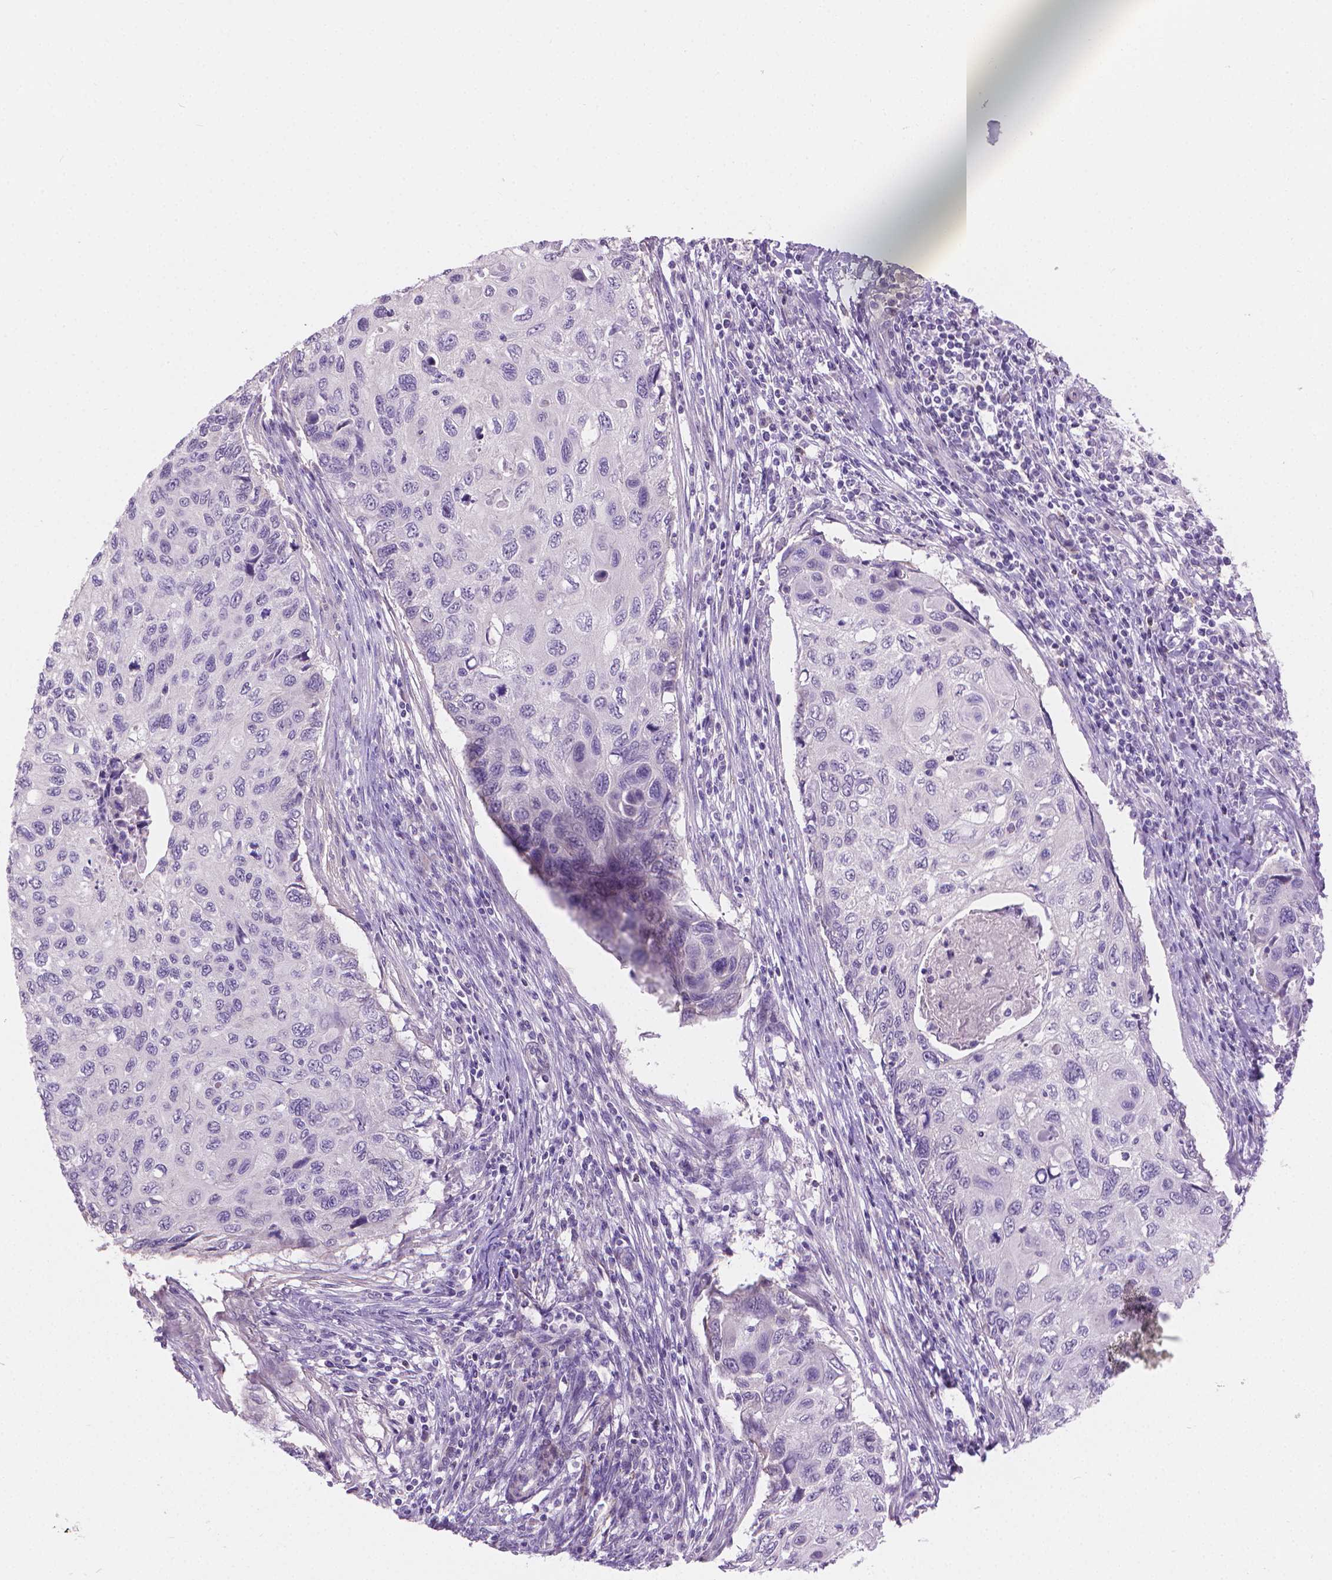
{"staining": {"intensity": "negative", "quantity": "none", "location": "none"}, "tissue": "cervical cancer", "cell_type": "Tumor cells", "image_type": "cancer", "snomed": [{"axis": "morphology", "description": "Squamous cell carcinoma, NOS"}, {"axis": "topography", "description": "Cervix"}], "caption": "This is an IHC histopathology image of cervical cancer (squamous cell carcinoma). There is no expression in tumor cells.", "gene": "GSDMA", "patient": {"sex": "female", "age": 70}}